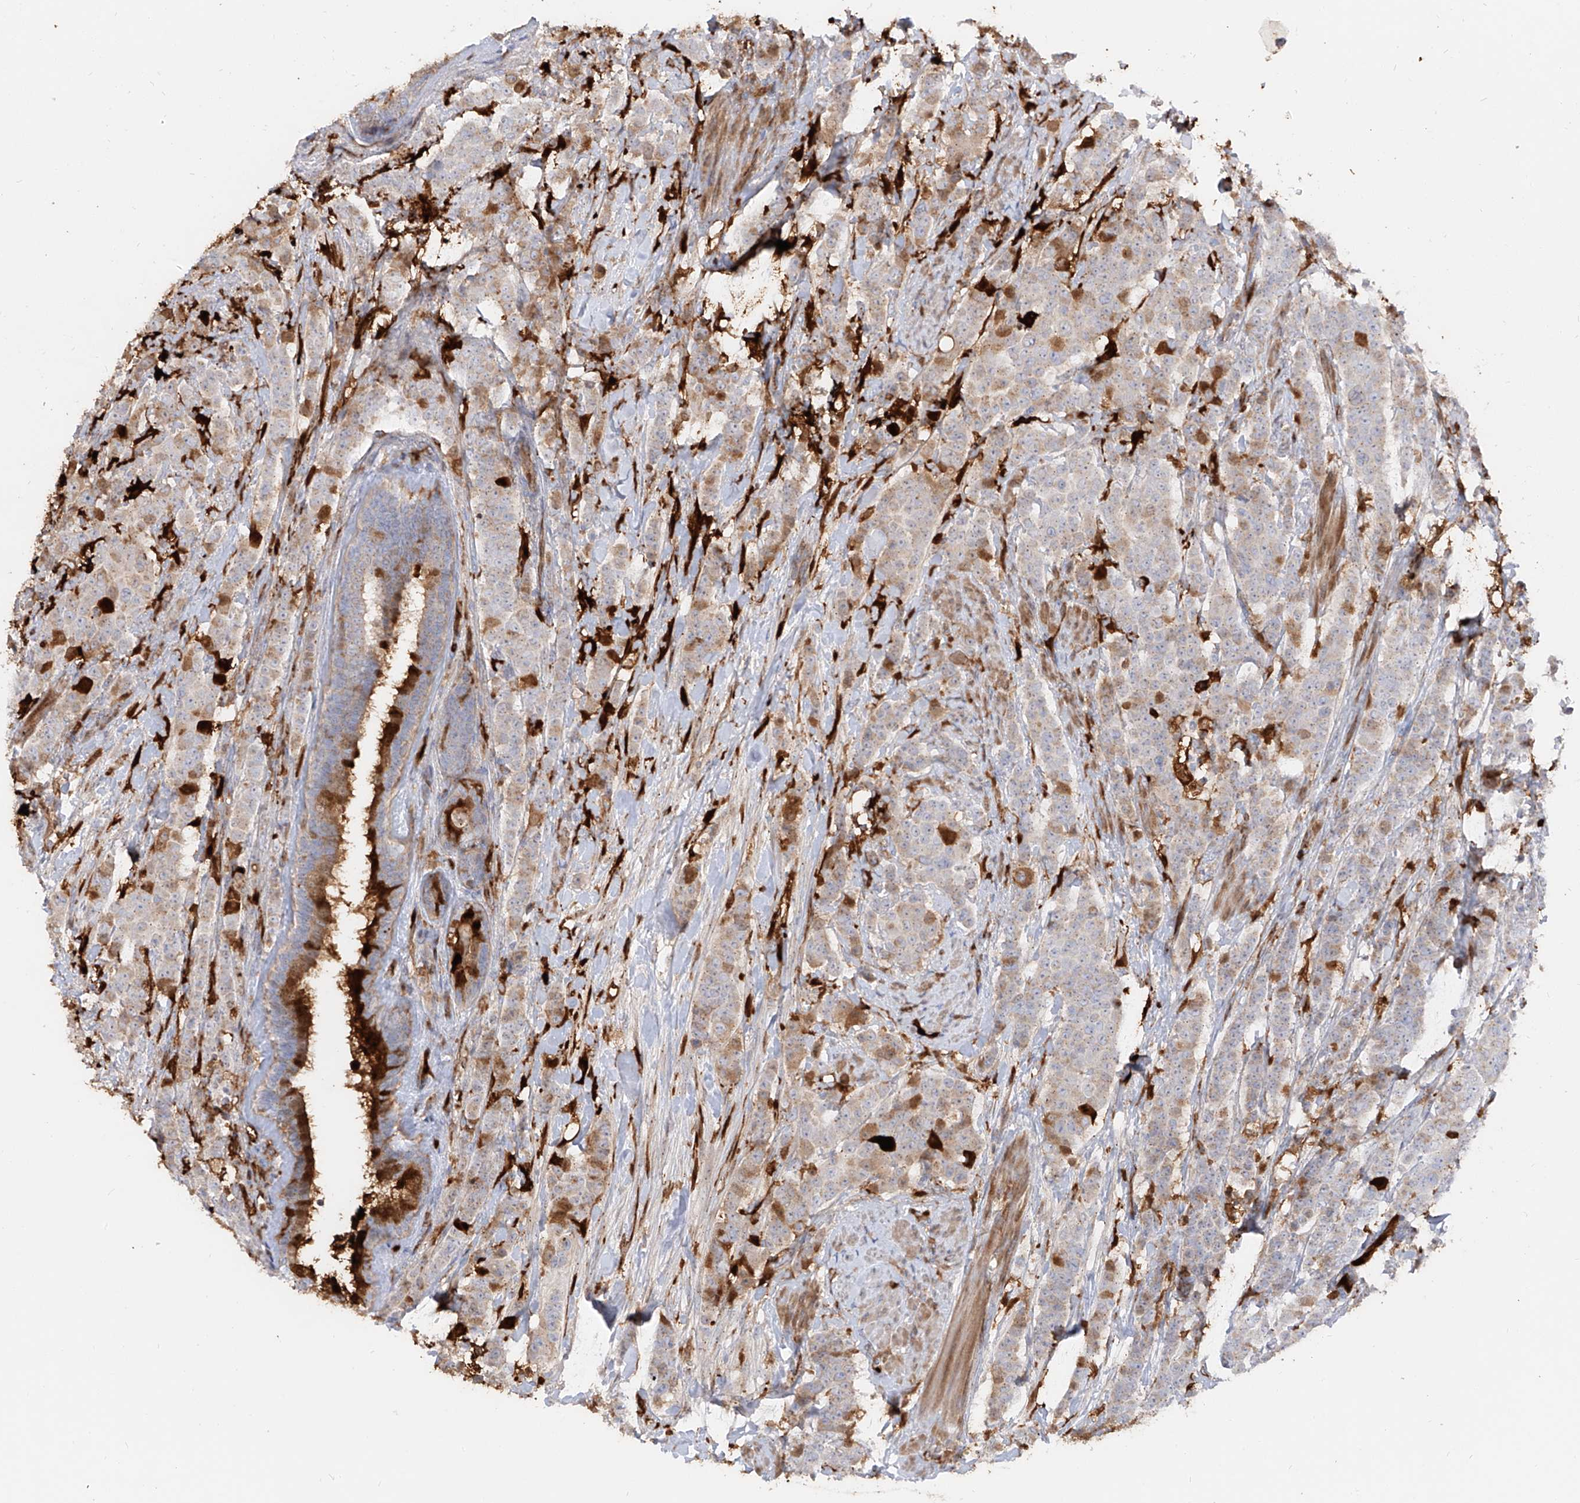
{"staining": {"intensity": "moderate", "quantity": "<25%", "location": "cytoplasmic/membranous"}, "tissue": "breast cancer", "cell_type": "Tumor cells", "image_type": "cancer", "snomed": [{"axis": "morphology", "description": "Duct carcinoma"}, {"axis": "topography", "description": "Breast"}], "caption": "A photomicrograph showing moderate cytoplasmic/membranous staining in about <25% of tumor cells in breast cancer (invasive ductal carcinoma), as visualized by brown immunohistochemical staining.", "gene": "KYNU", "patient": {"sex": "female", "age": 40}}